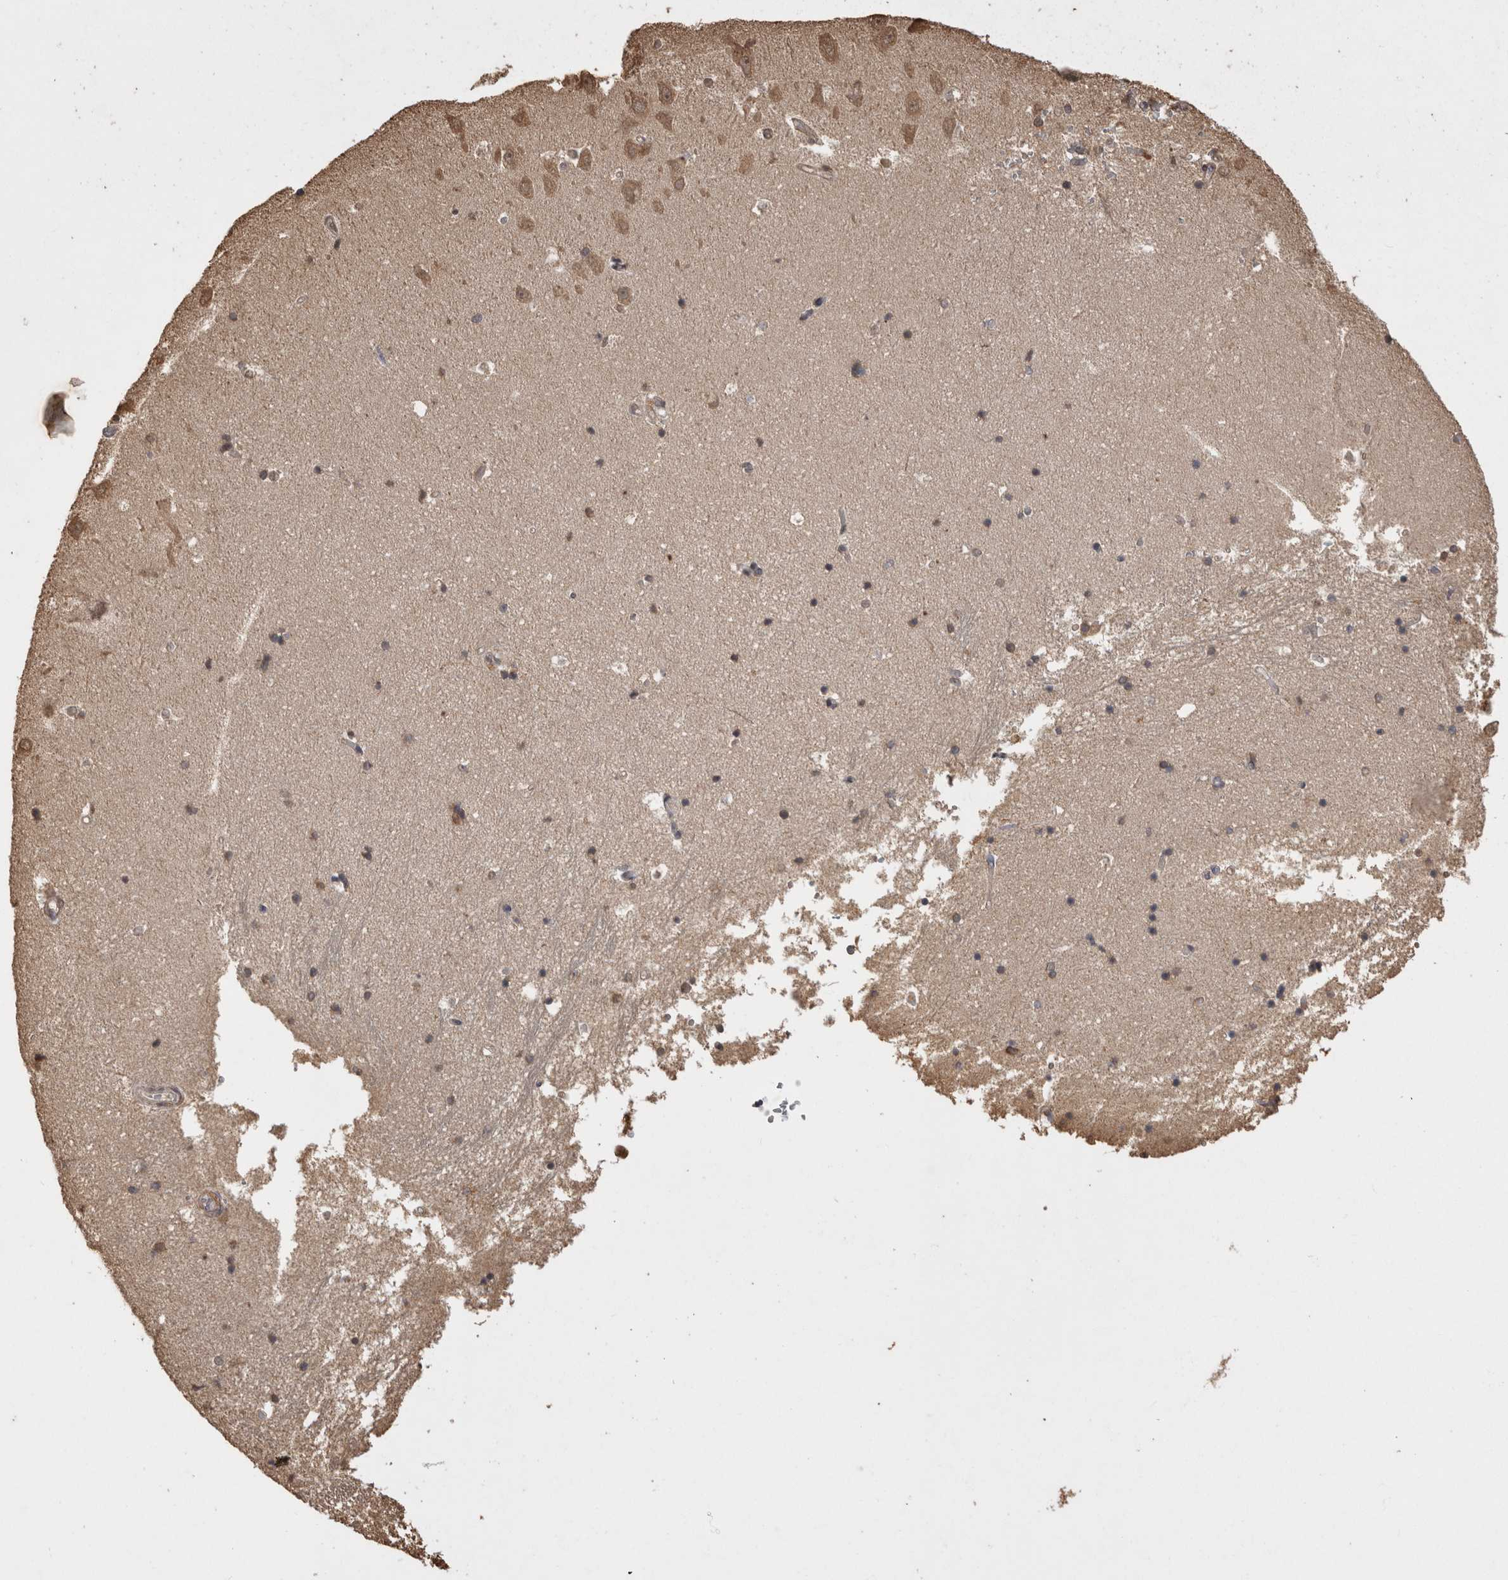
{"staining": {"intensity": "moderate", "quantity": "<25%", "location": "cytoplasmic/membranous,nuclear"}, "tissue": "hippocampus", "cell_type": "Glial cells", "image_type": "normal", "snomed": [{"axis": "morphology", "description": "Normal tissue, NOS"}, {"axis": "topography", "description": "Hippocampus"}], "caption": "DAB immunohistochemical staining of benign hippocampus displays moderate cytoplasmic/membranous,nuclear protein staining in about <25% of glial cells. (Brightfield microscopy of DAB IHC at high magnification).", "gene": "SOCS5", "patient": {"sex": "male", "age": 45}}